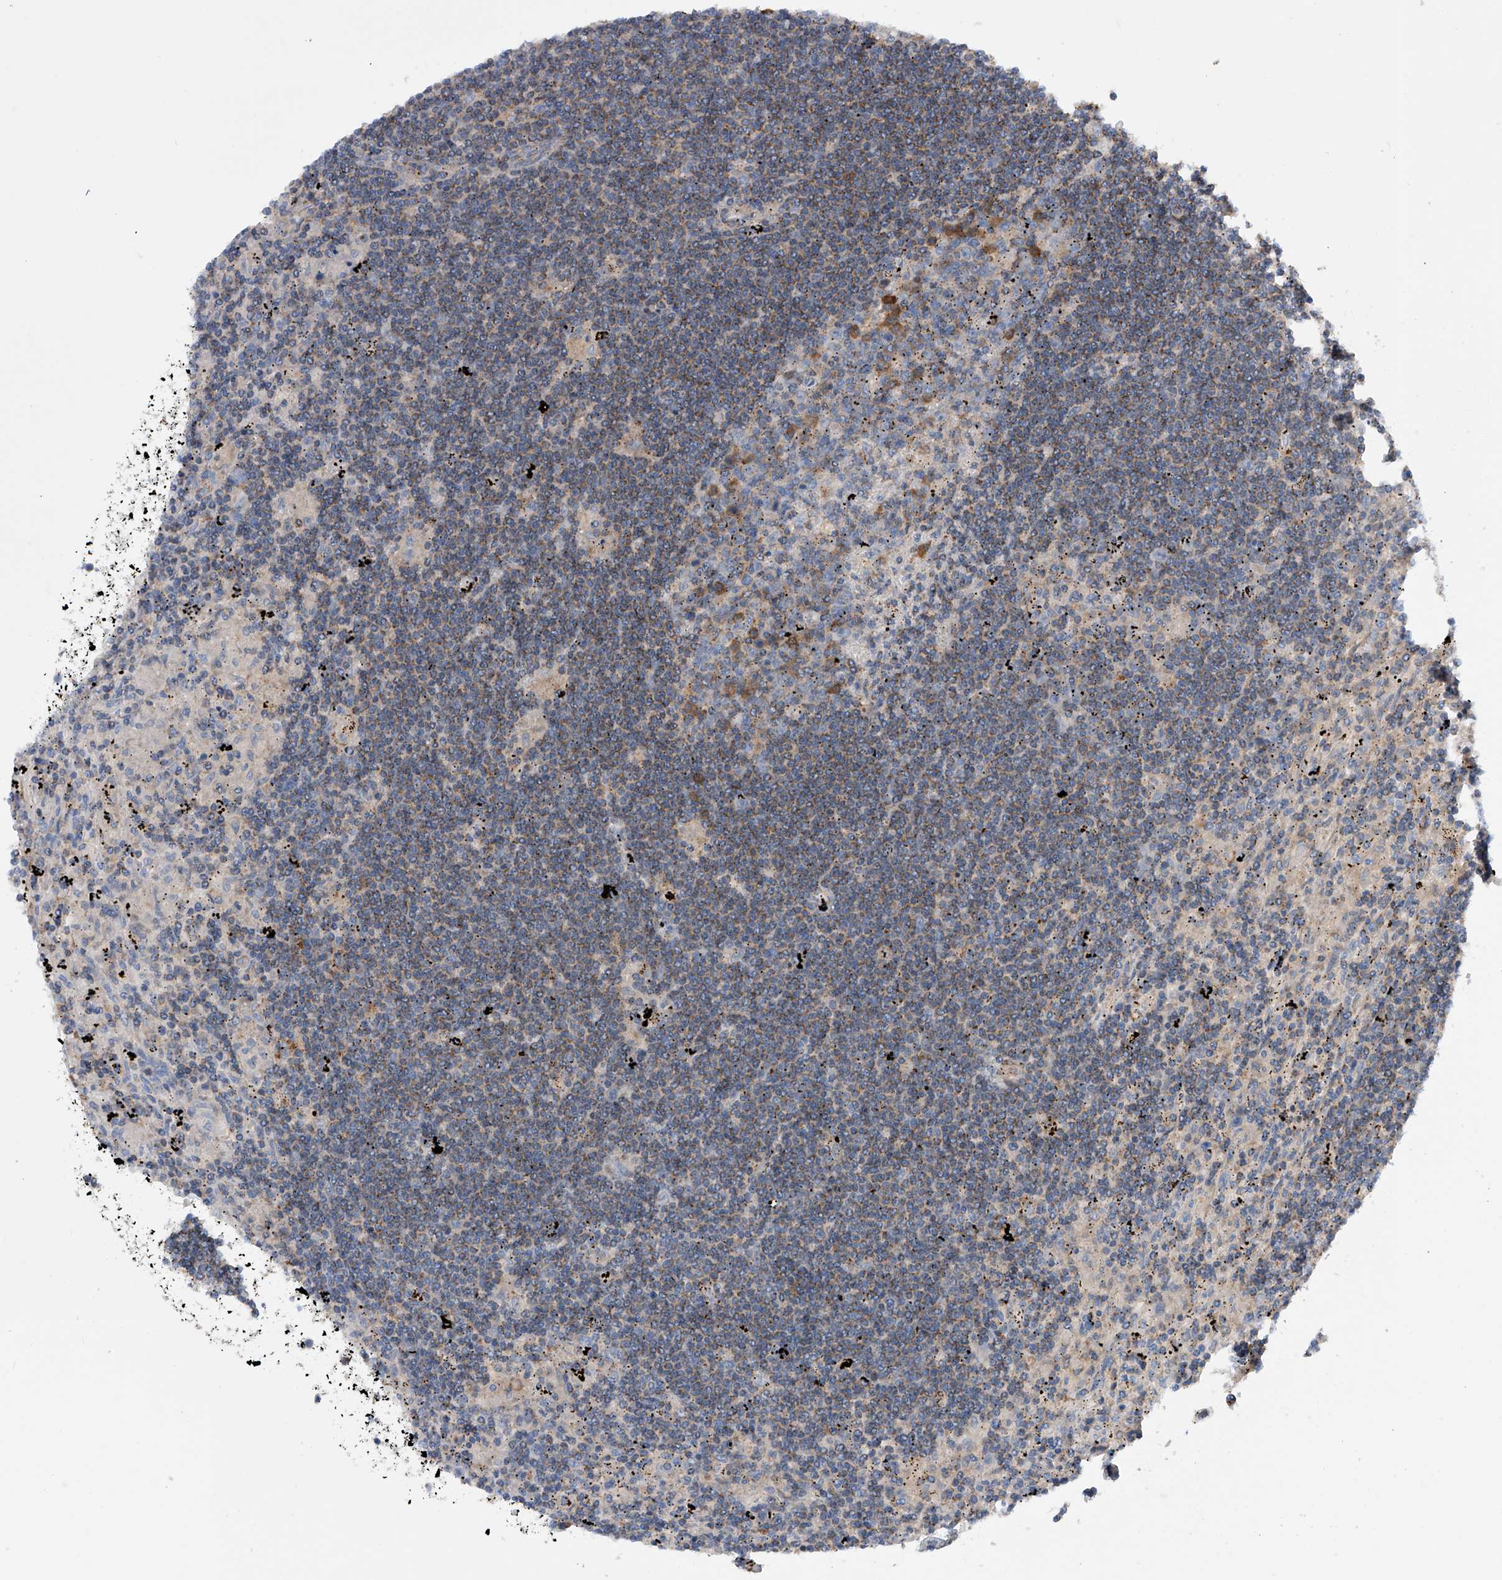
{"staining": {"intensity": "weak", "quantity": "25%-75%", "location": "cytoplasmic/membranous"}, "tissue": "lymphoma", "cell_type": "Tumor cells", "image_type": "cancer", "snomed": [{"axis": "morphology", "description": "Malignant lymphoma, non-Hodgkin's type, Low grade"}, {"axis": "topography", "description": "Spleen"}], "caption": "The micrograph exhibits staining of lymphoma, revealing weak cytoplasmic/membranous protein staining (brown color) within tumor cells.", "gene": "MLYCD", "patient": {"sex": "male", "age": 76}}